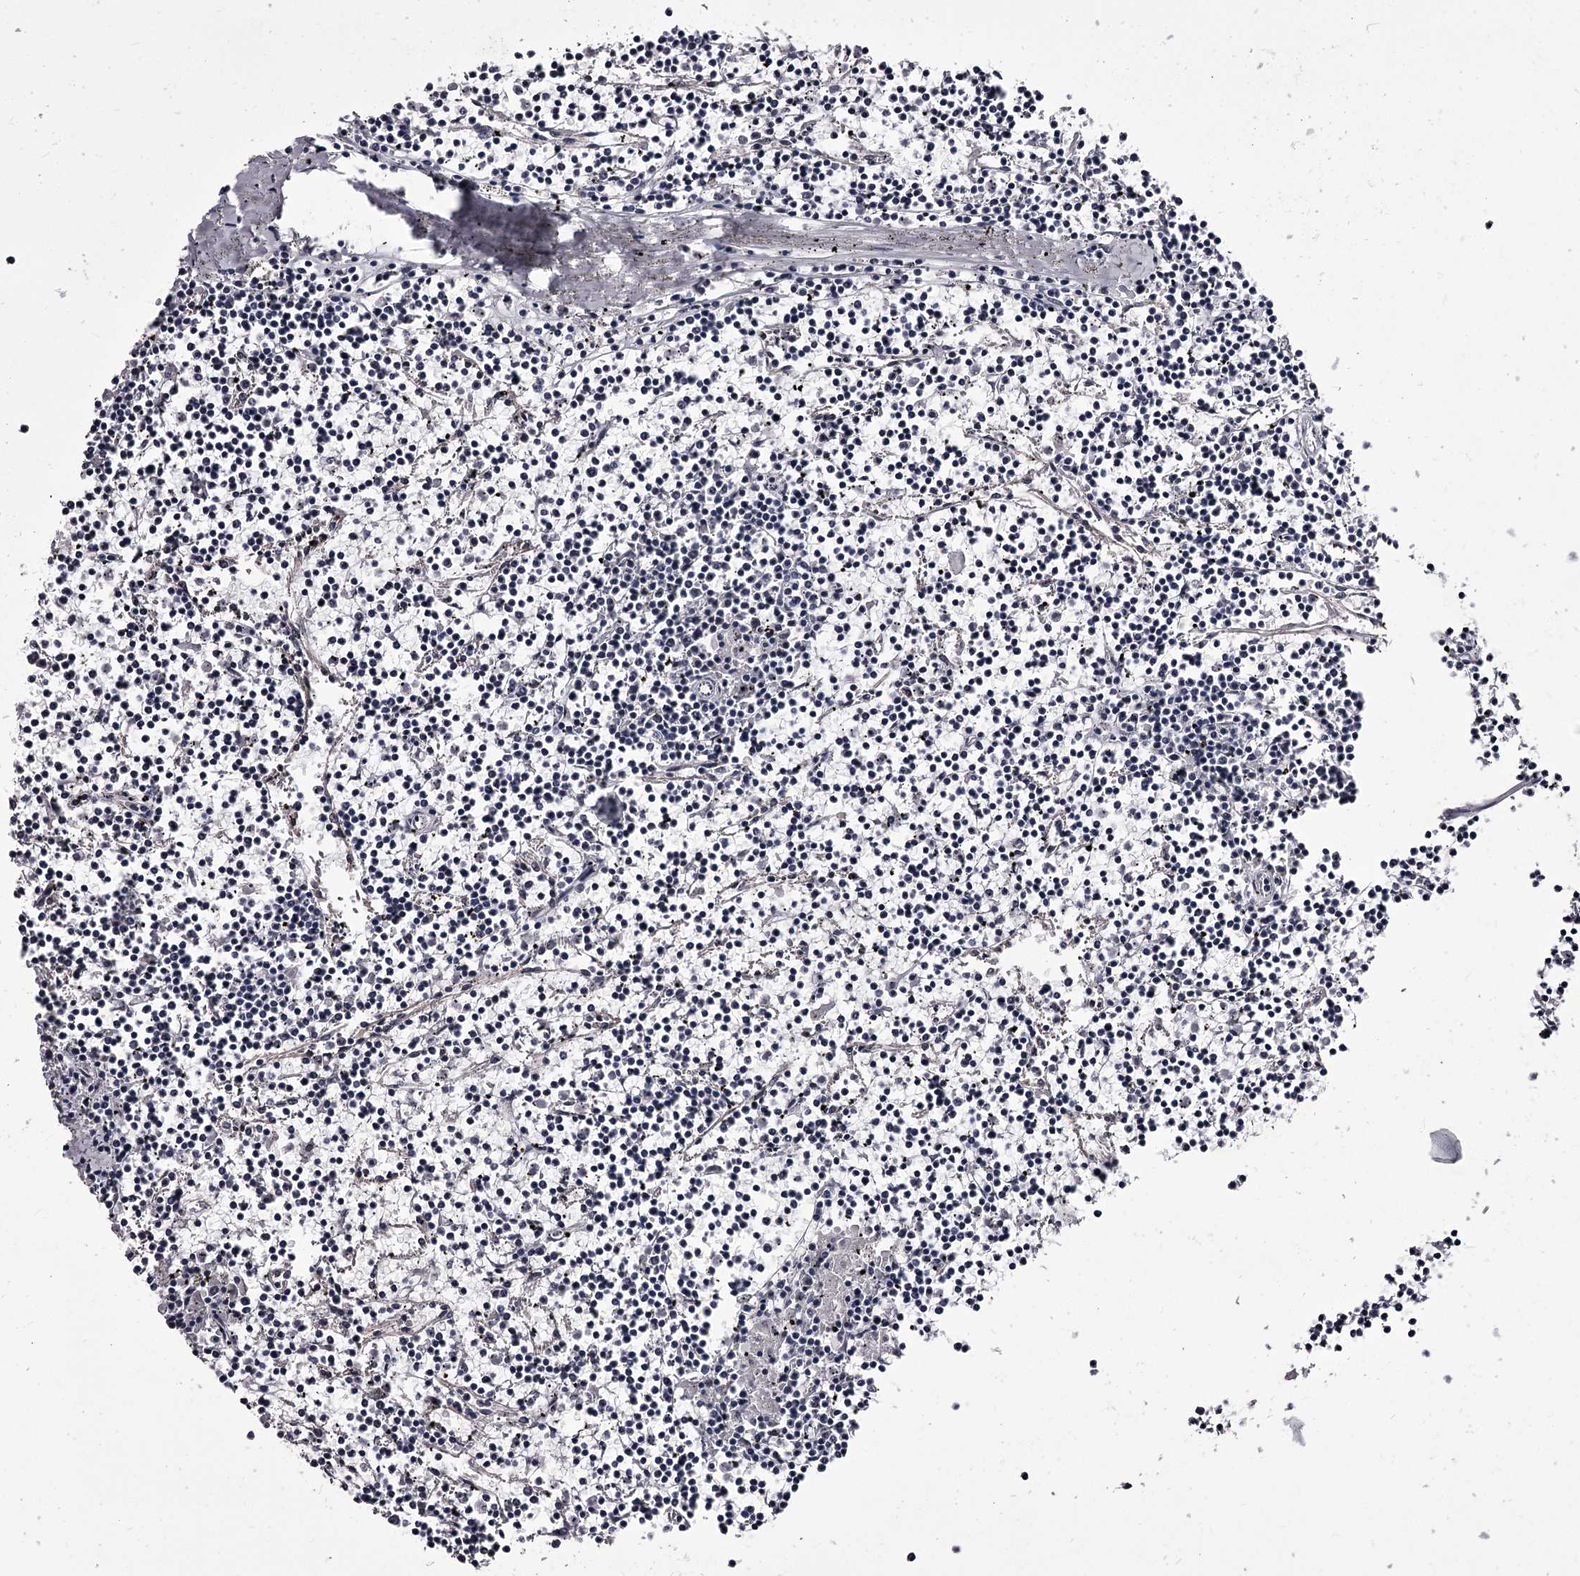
{"staining": {"intensity": "negative", "quantity": "none", "location": "none"}, "tissue": "lymphoma", "cell_type": "Tumor cells", "image_type": "cancer", "snomed": [{"axis": "morphology", "description": "Malignant lymphoma, non-Hodgkin's type, Low grade"}, {"axis": "topography", "description": "Spleen"}], "caption": "The immunohistochemistry (IHC) histopathology image has no significant expression in tumor cells of malignant lymphoma, non-Hodgkin's type (low-grade) tissue.", "gene": "OVOL2", "patient": {"sex": "female", "age": 19}}